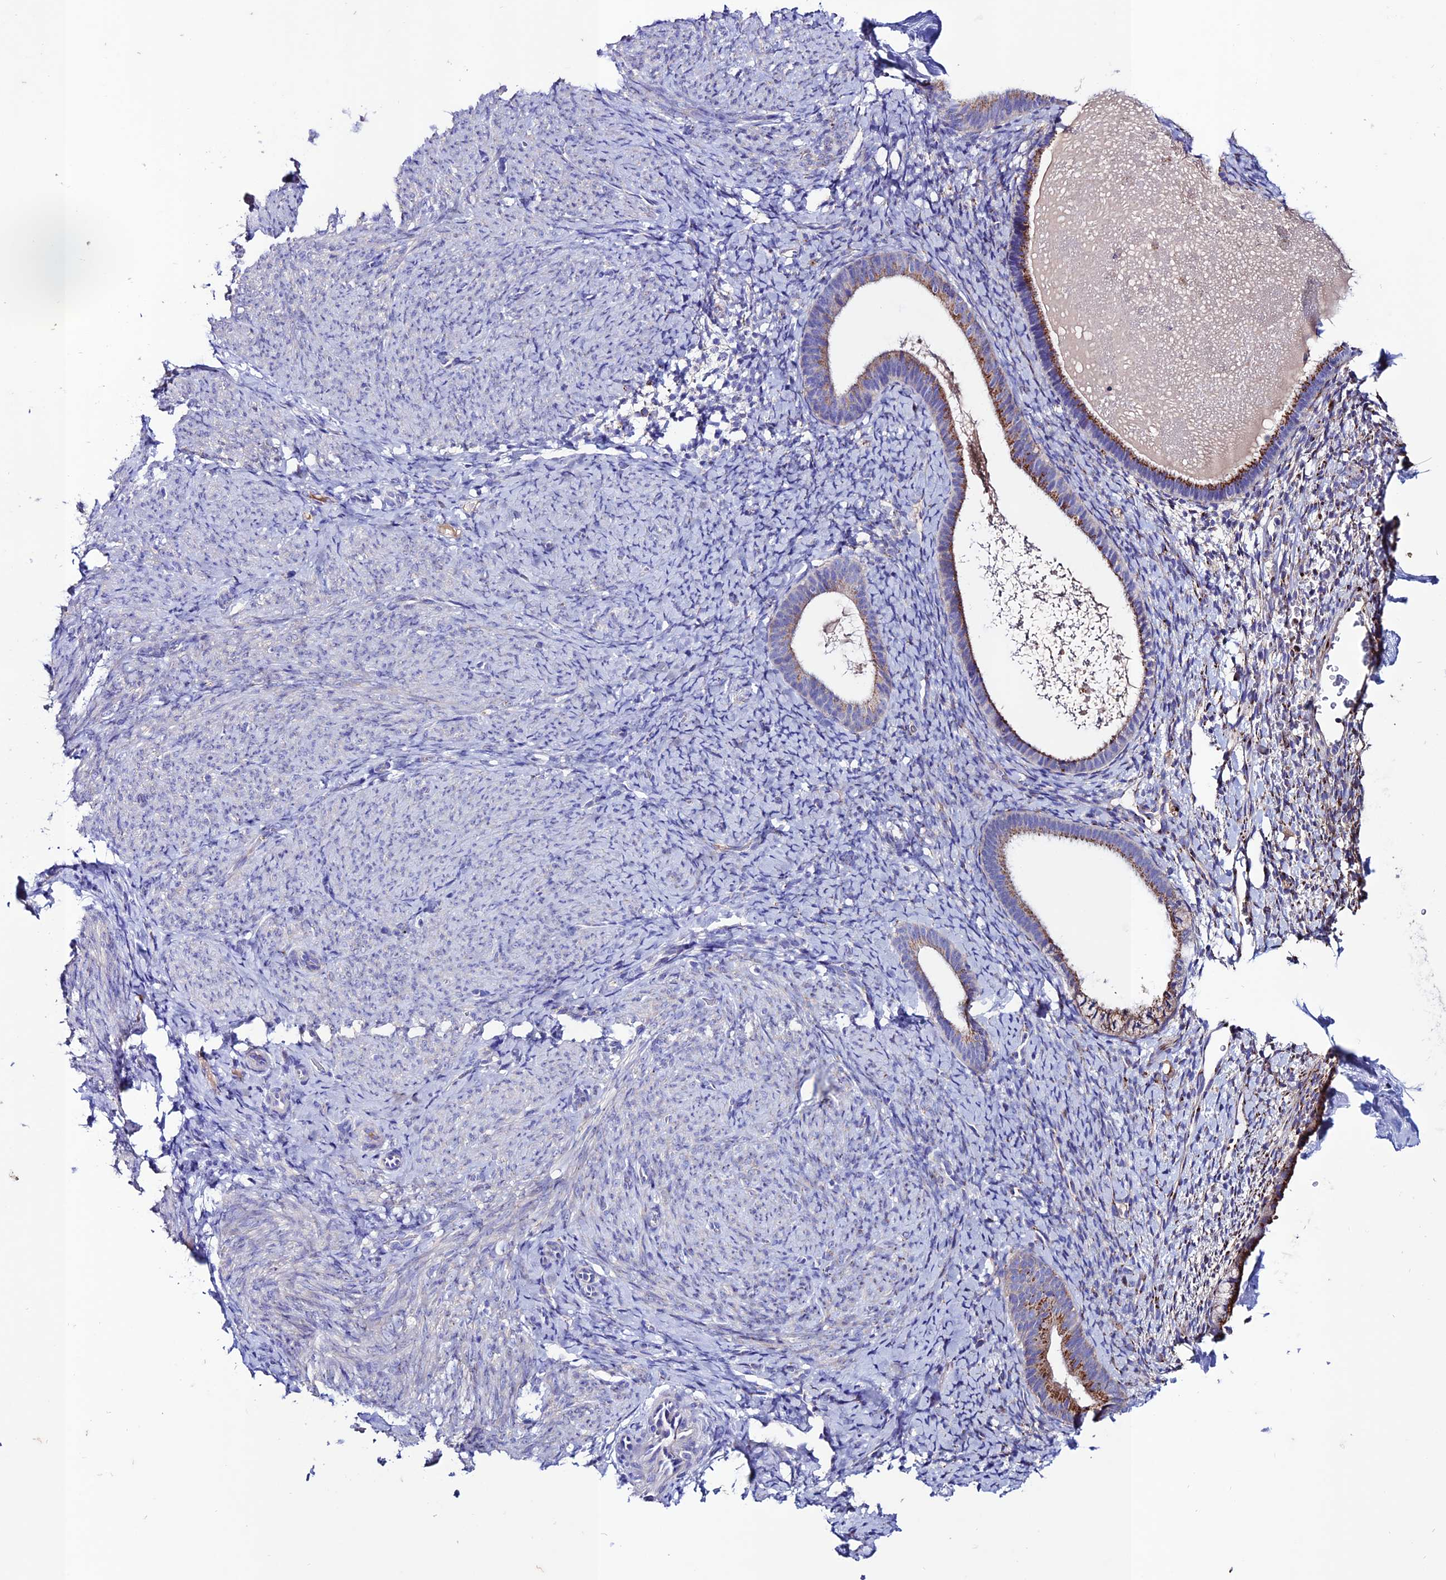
{"staining": {"intensity": "moderate", "quantity": "<25%", "location": "cytoplasmic/membranous"}, "tissue": "endometrium", "cell_type": "Cells in endometrial stroma", "image_type": "normal", "snomed": [{"axis": "morphology", "description": "Normal tissue, NOS"}, {"axis": "topography", "description": "Endometrium"}], "caption": "This image exhibits immunohistochemistry staining of unremarkable endometrium, with low moderate cytoplasmic/membranous expression in approximately <25% of cells in endometrial stroma.", "gene": "OR51Q1", "patient": {"sex": "female", "age": 65}}